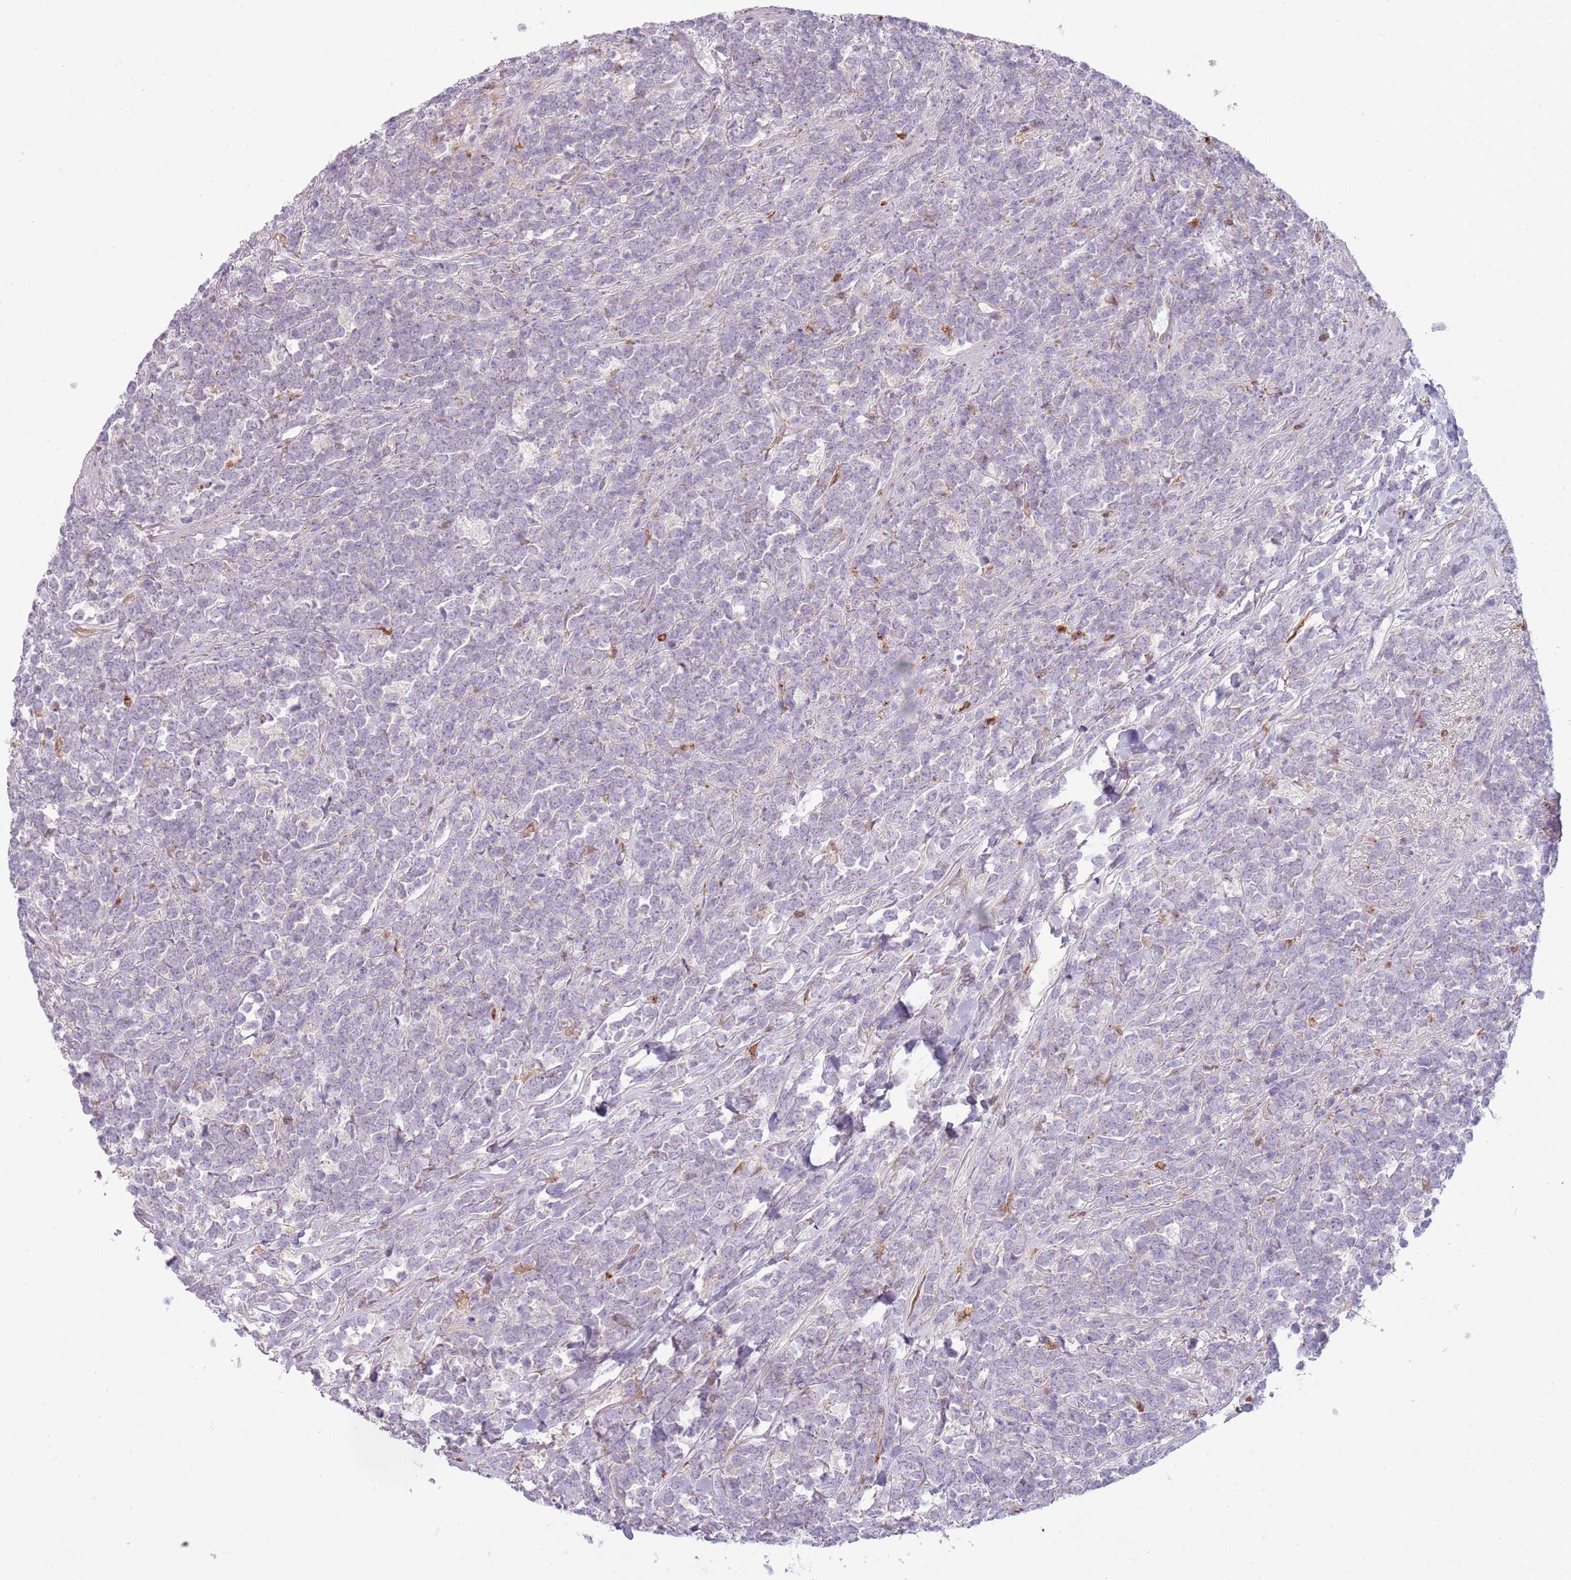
{"staining": {"intensity": "negative", "quantity": "none", "location": "none"}, "tissue": "lymphoma", "cell_type": "Tumor cells", "image_type": "cancer", "snomed": [{"axis": "morphology", "description": "Malignant lymphoma, non-Hodgkin's type, High grade"}, {"axis": "topography", "description": "Small intestine"}, {"axis": "topography", "description": "Colon"}], "caption": "There is no significant positivity in tumor cells of lymphoma. (DAB IHC with hematoxylin counter stain).", "gene": "SPAG4", "patient": {"sex": "male", "age": 8}}